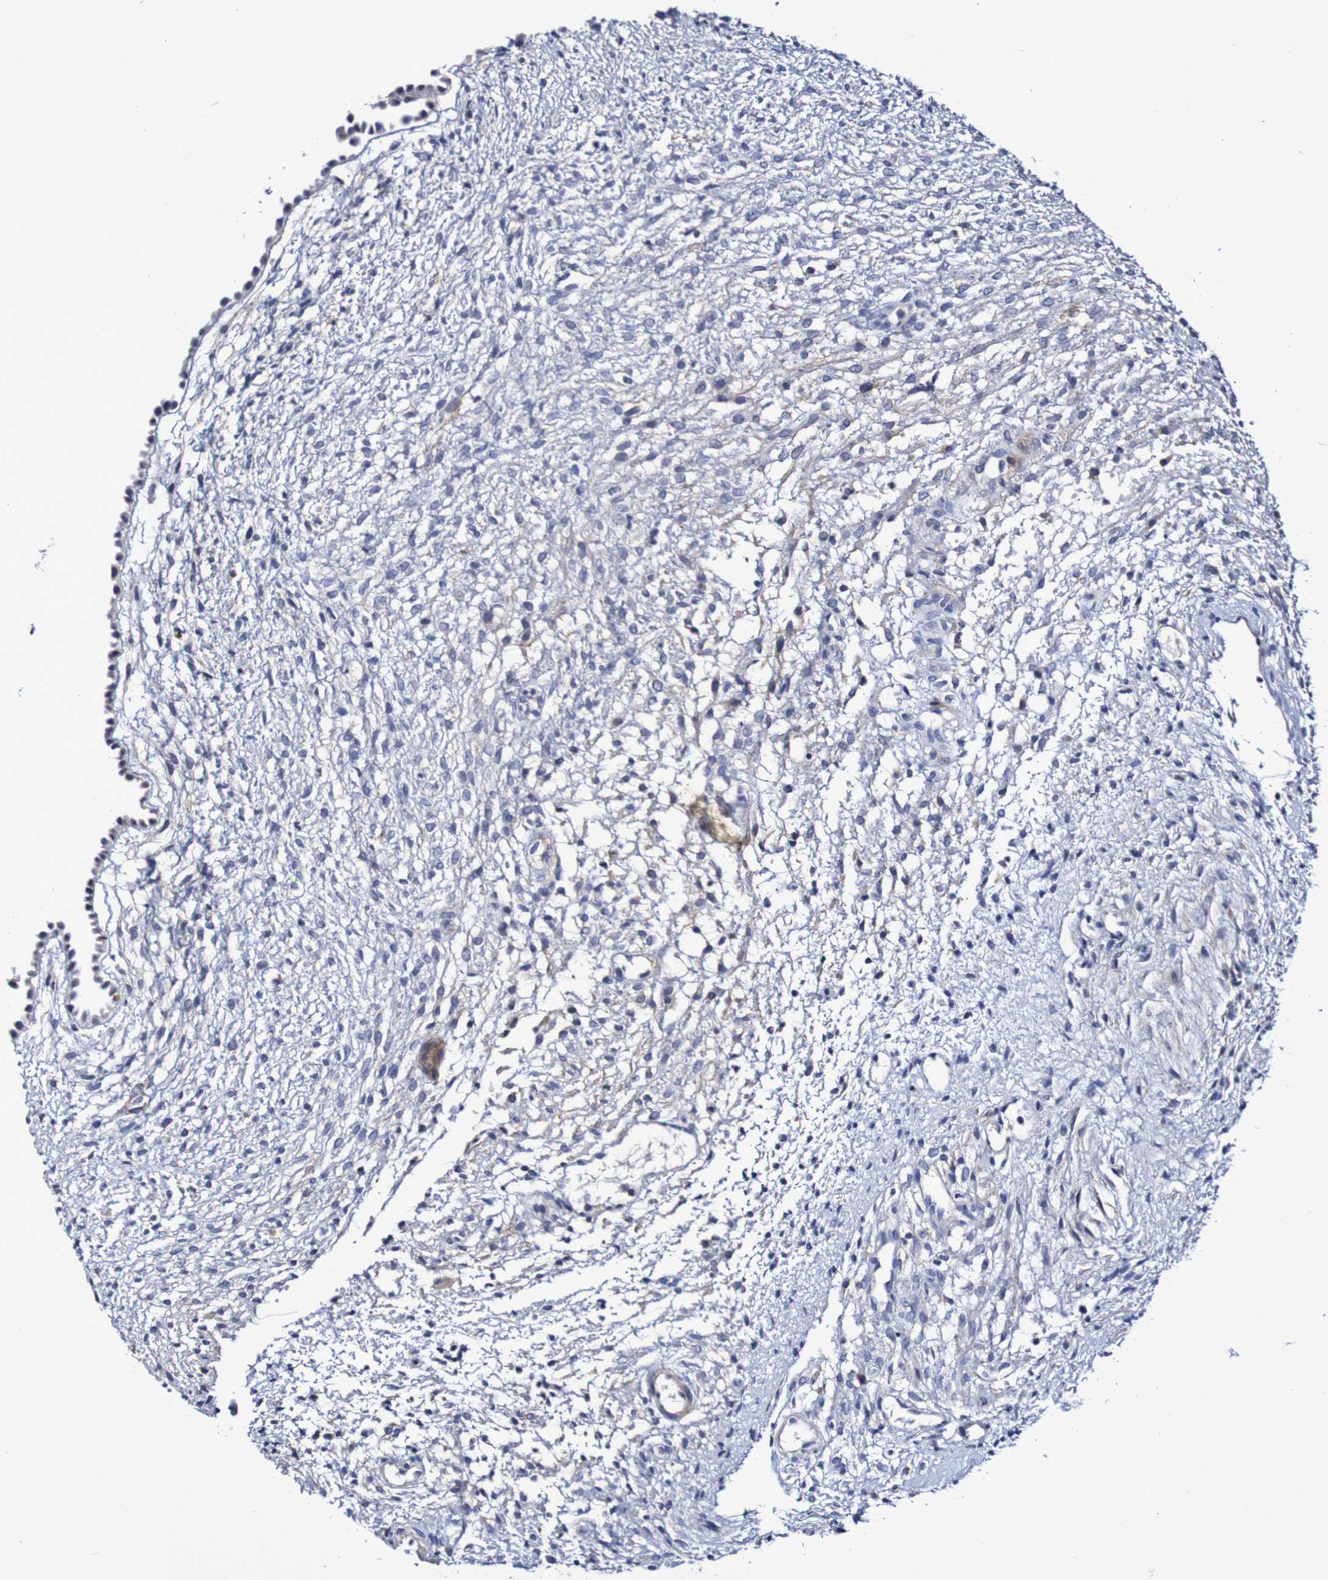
{"staining": {"intensity": "negative", "quantity": "none", "location": "none"}, "tissue": "ovary", "cell_type": "Follicle cells", "image_type": "normal", "snomed": [{"axis": "morphology", "description": "Normal tissue, NOS"}, {"axis": "morphology", "description": "Cyst, NOS"}, {"axis": "topography", "description": "Ovary"}], "caption": "DAB immunohistochemical staining of unremarkable human ovary reveals no significant positivity in follicle cells.", "gene": "ACVR1C", "patient": {"sex": "female", "age": 18}}